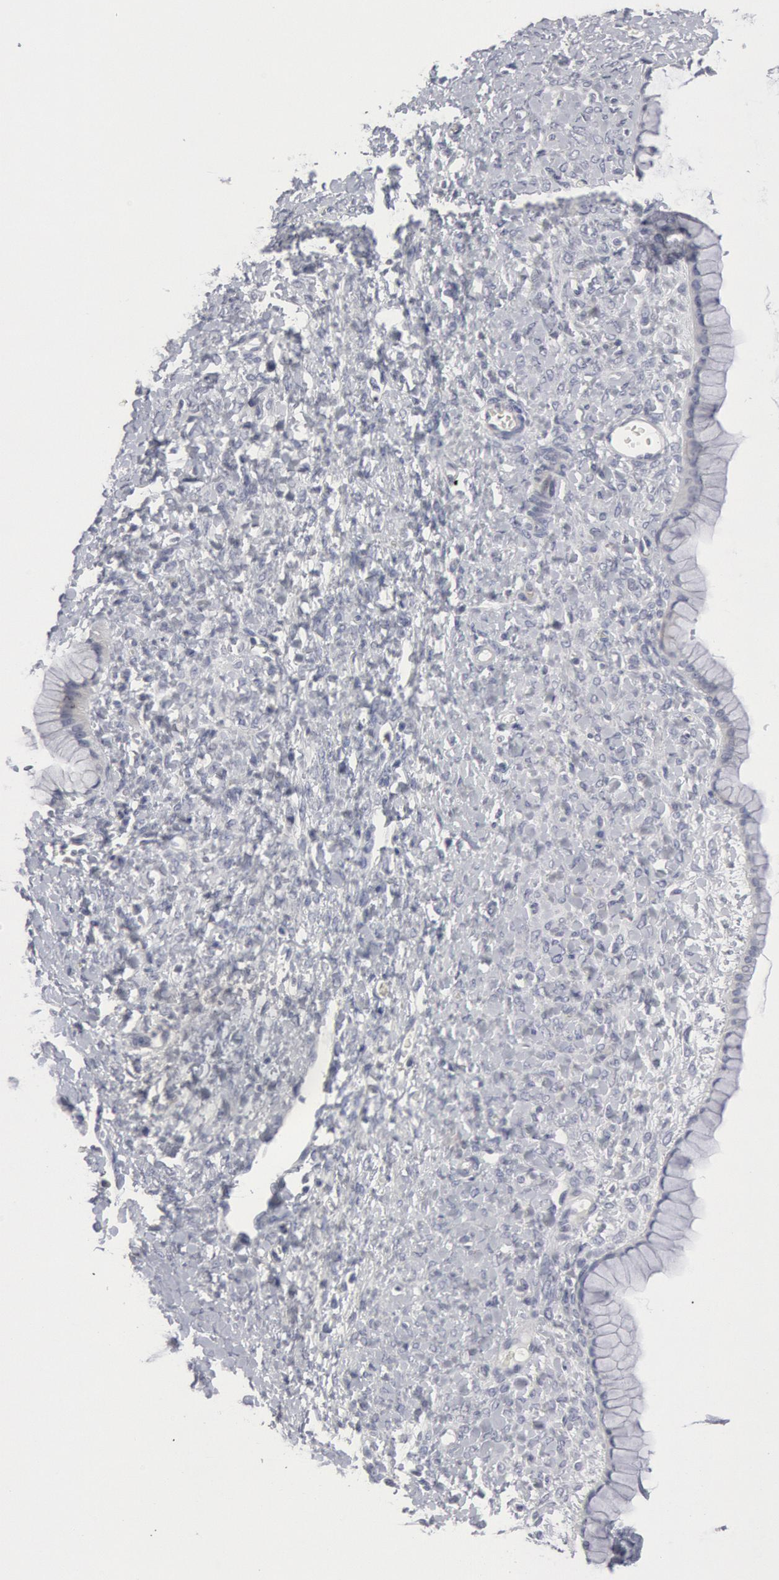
{"staining": {"intensity": "negative", "quantity": "none", "location": "none"}, "tissue": "ovarian cancer", "cell_type": "Tumor cells", "image_type": "cancer", "snomed": [{"axis": "morphology", "description": "Cystadenocarcinoma, mucinous, NOS"}, {"axis": "topography", "description": "Ovary"}], "caption": "Immunohistochemical staining of human ovarian cancer displays no significant staining in tumor cells.", "gene": "DMC1", "patient": {"sex": "female", "age": 25}}